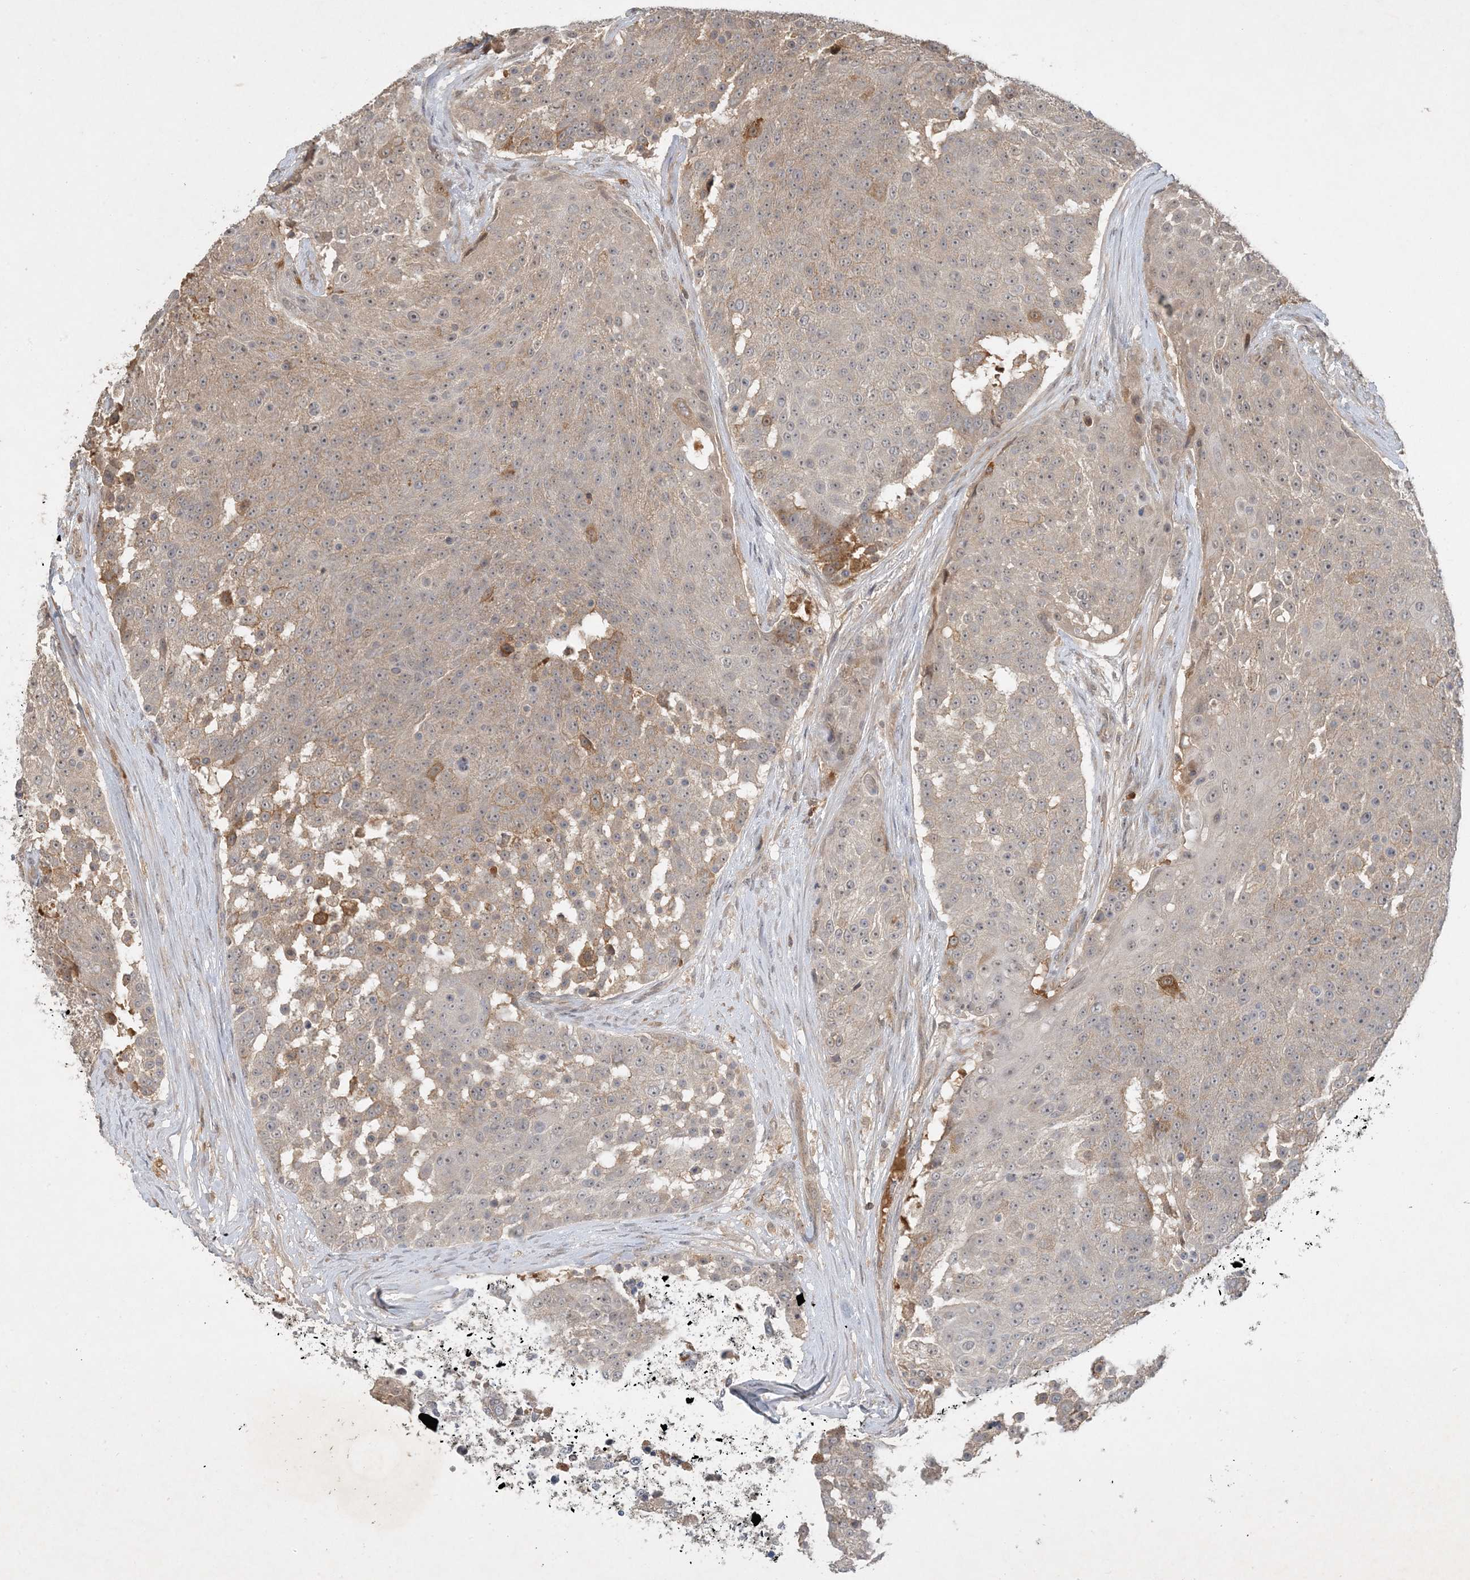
{"staining": {"intensity": "moderate", "quantity": "<25%", "location": "cytoplasmic/membranous"}, "tissue": "urothelial cancer", "cell_type": "Tumor cells", "image_type": "cancer", "snomed": [{"axis": "morphology", "description": "Urothelial carcinoma, High grade"}, {"axis": "topography", "description": "Urinary bladder"}], "caption": "A brown stain labels moderate cytoplasmic/membranous staining of a protein in human urothelial cancer tumor cells. The staining was performed using DAB to visualize the protein expression in brown, while the nuclei were stained in blue with hematoxylin (Magnification: 20x).", "gene": "ZCCHC4", "patient": {"sex": "female", "age": 63}}